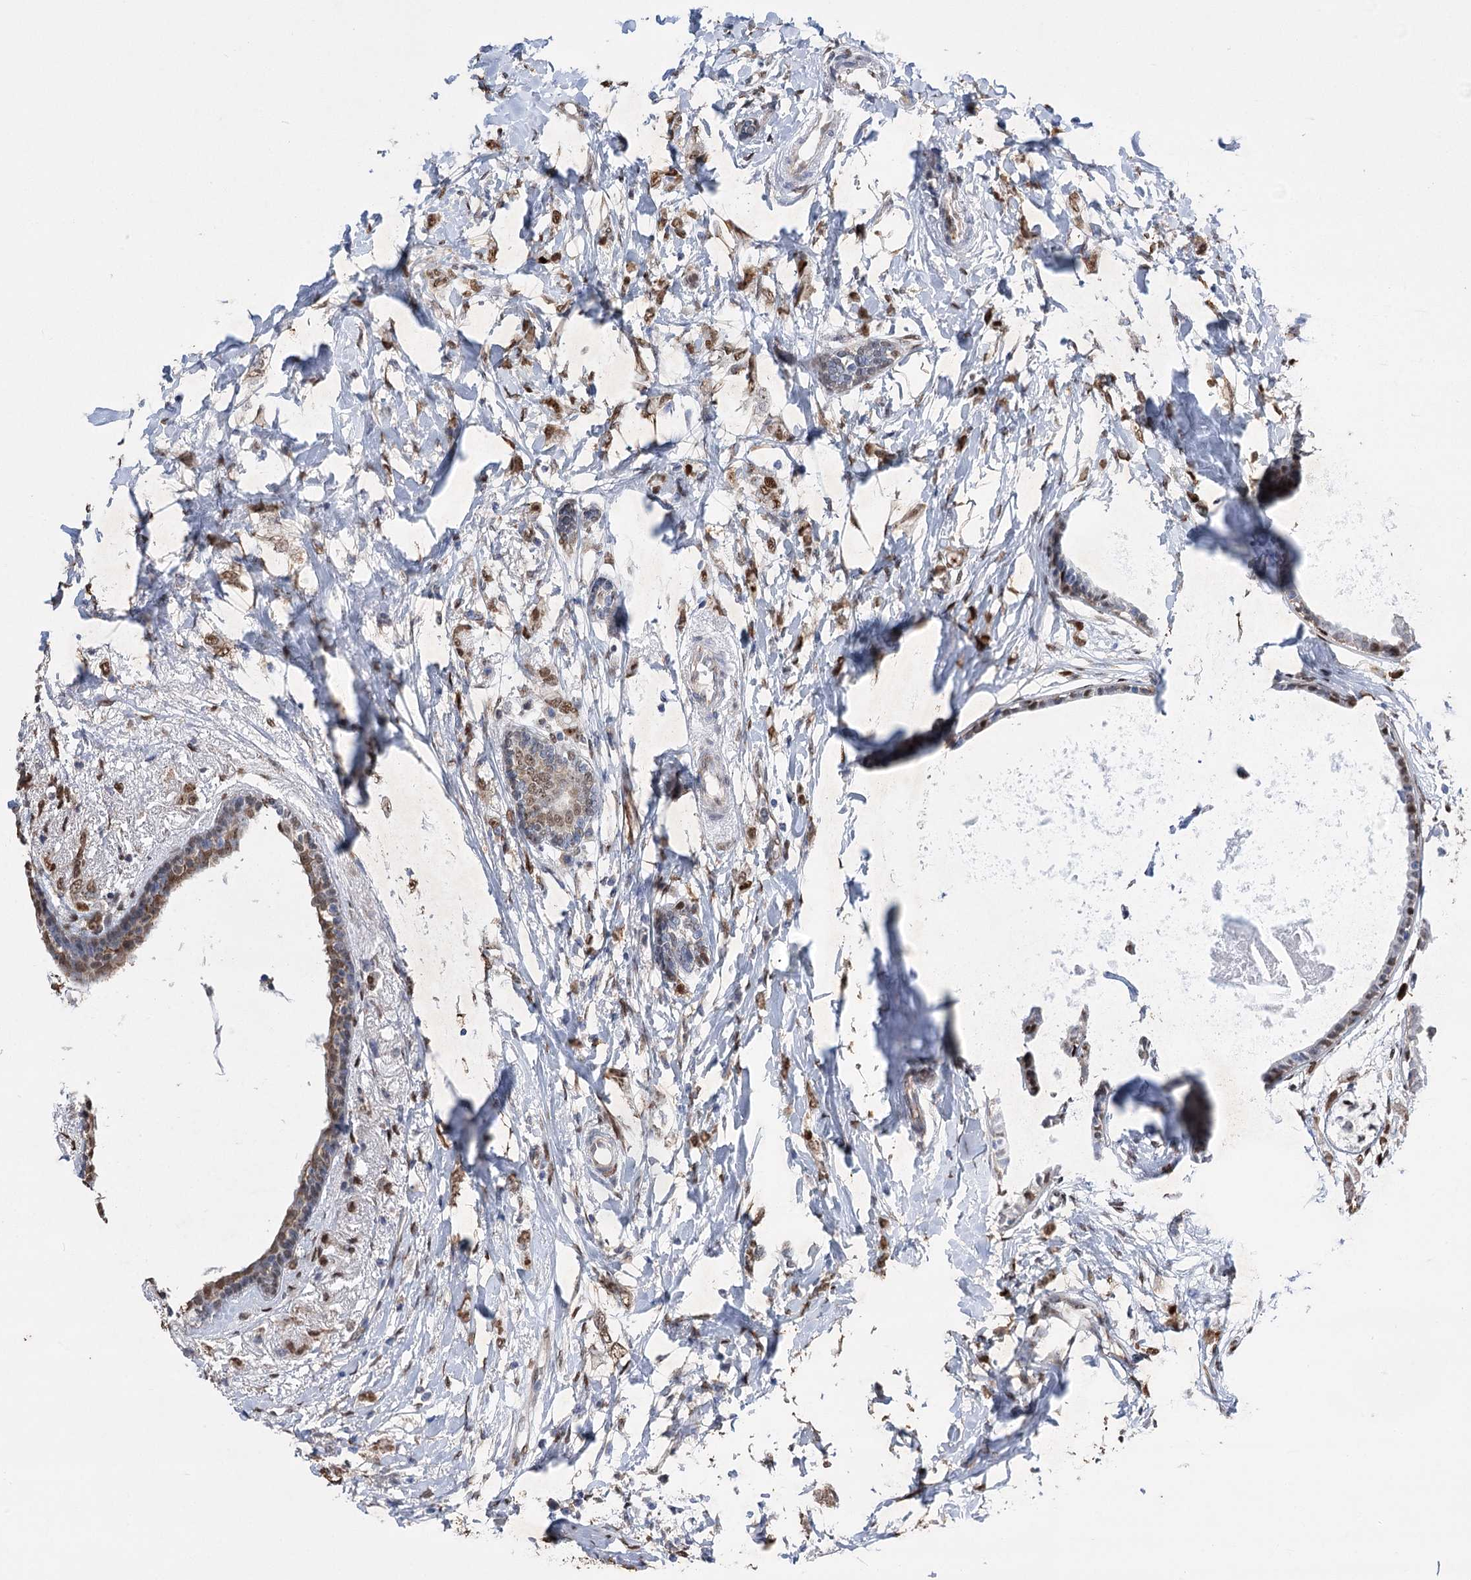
{"staining": {"intensity": "moderate", "quantity": ">75%", "location": "nuclear"}, "tissue": "breast cancer", "cell_type": "Tumor cells", "image_type": "cancer", "snomed": [{"axis": "morphology", "description": "Normal tissue, NOS"}, {"axis": "morphology", "description": "Lobular carcinoma"}, {"axis": "topography", "description": "Breast"}], "caption": "Moderate nuclear staining for a protein is present in approximately >75% of tumor cells of breast lobular carcinoma using immunohistochemistry (IHC).", "gene": "NFU1", "patient": {"sex": "female", "age": 47}}